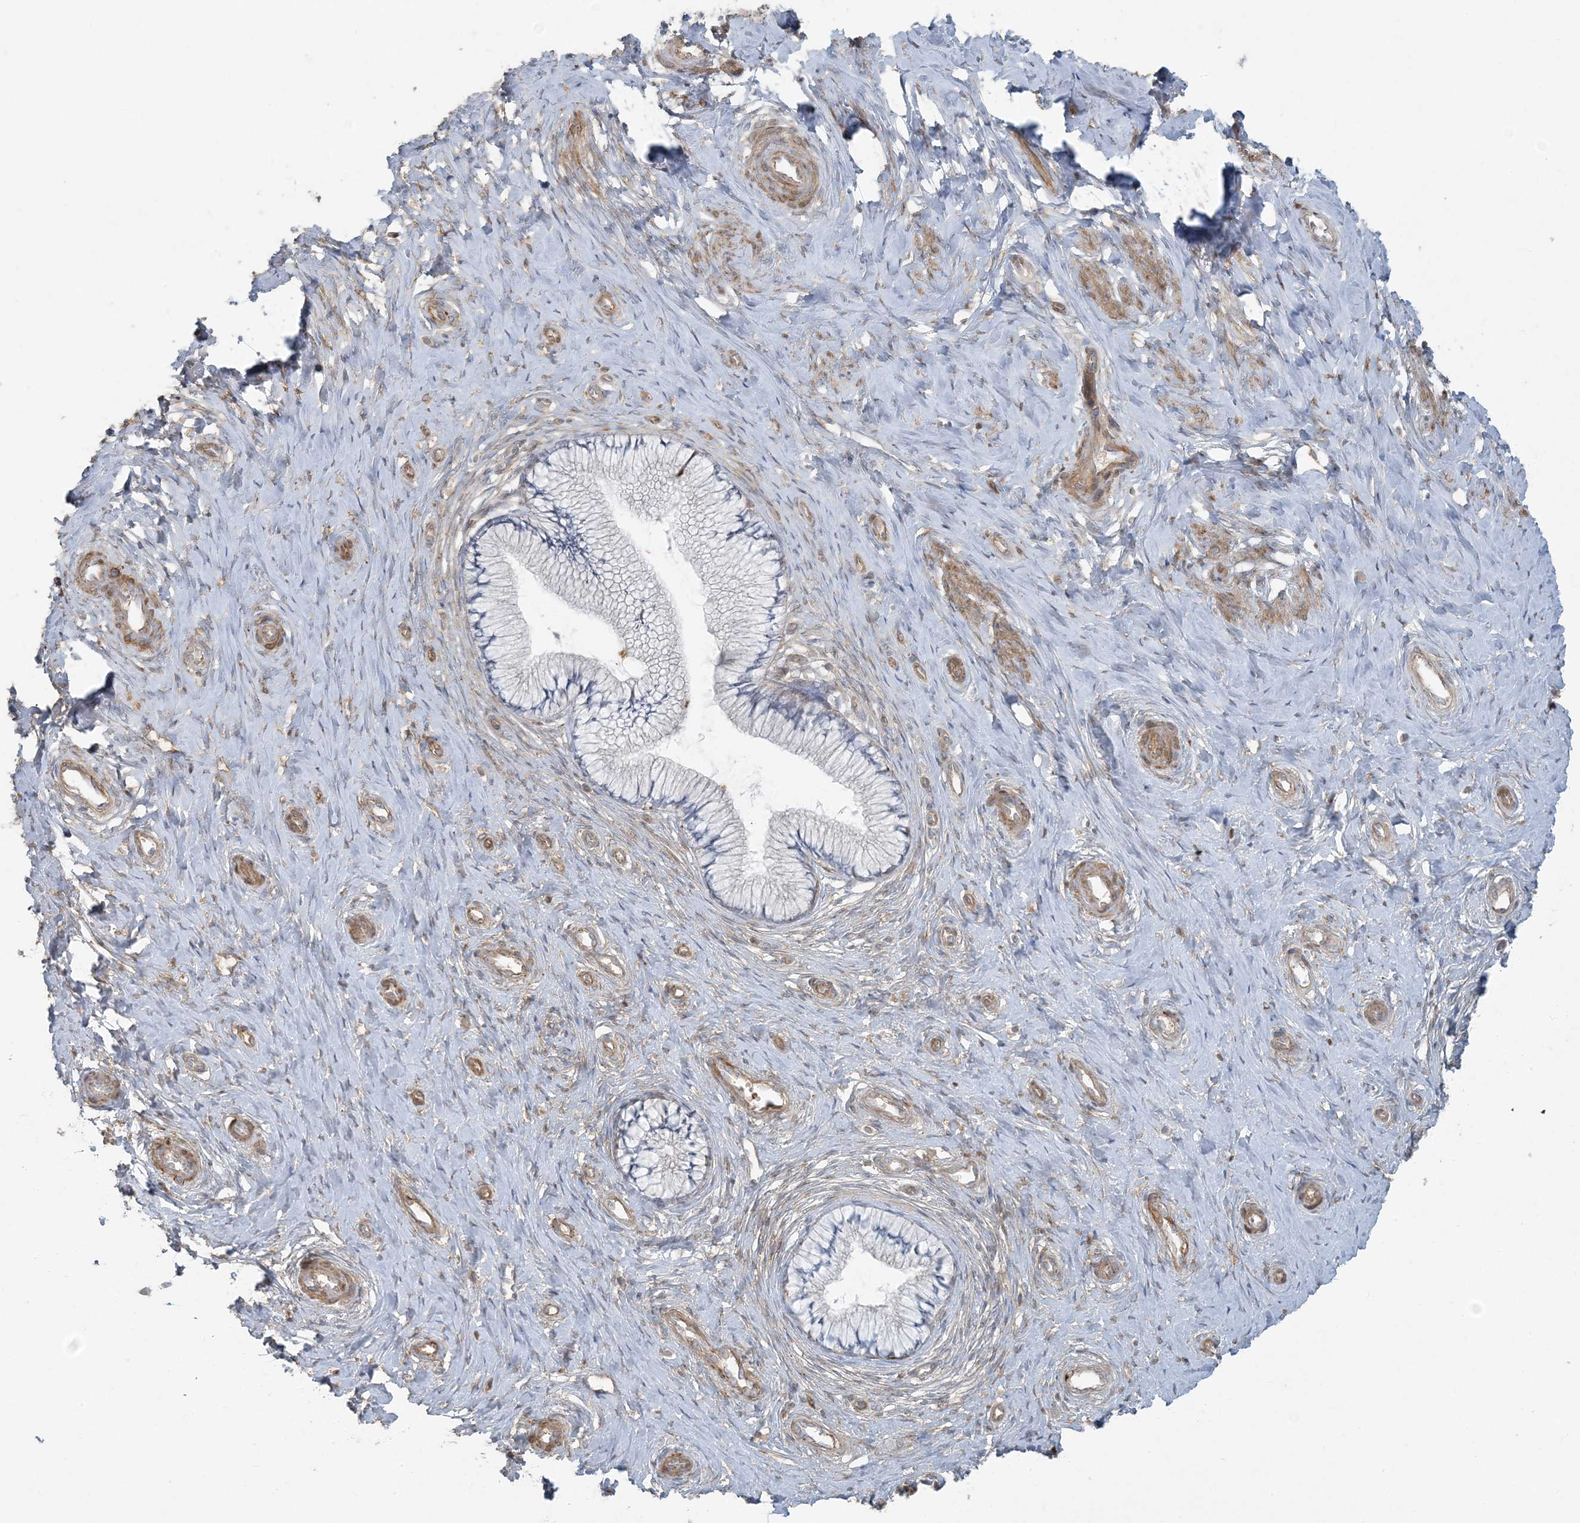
{"staining": {"intensity": "negative", "quantity": "none", "location": "none"}, "tissue": "cervix", "cell_type": "Glandular cells", "image_type": "normal", "snomed": [{"axis": "morphology", "description": "Normal tissue, NOS"}, {"axis": "topography", "description": "Cervix"}], "caption": "The photomicrograph exhibits no significant staining in glandular cells of cervix.", "gene": "PIK3R4", "patient": {"sex": "female", "age": 36}}